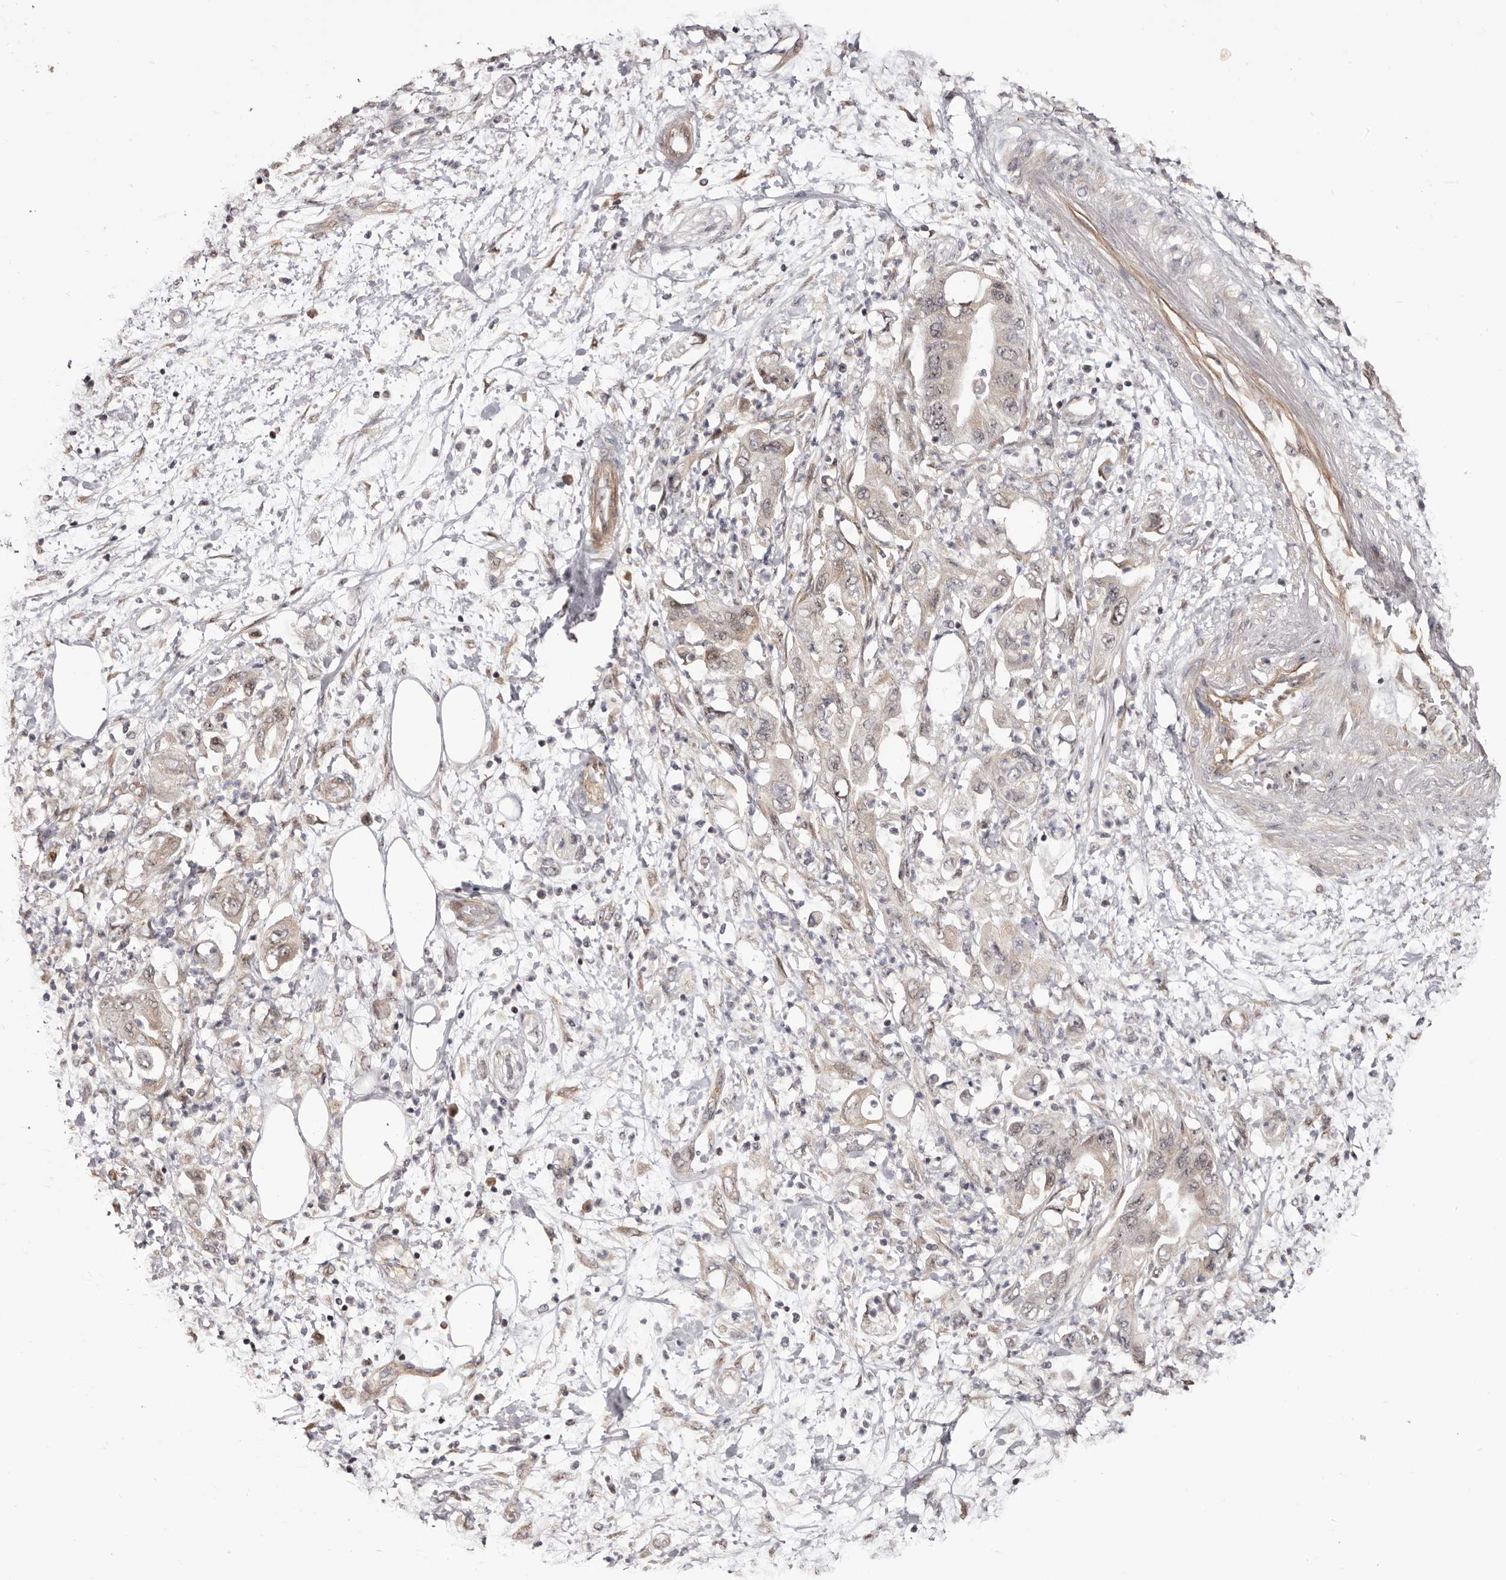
{"staining": {"intensity": "weak", "quantity": "<25%", "location": "cytoplasmic/membranous,nuclear"}, "tissue": "pancreatic cancer", "cell_type": "Tumor cells", "image_type": "cancer", "snomed": [{"axis": "morphology", "description": "Adenocarcinoma, NOS"}, {"axis": "topography", "description": "Pancreas"}], "caption": "Immunohistochemical staining of human pancreatic adenocarcinoma displays no significant staining in tumor cells.", "gene": "NOL12", "patient": {"sex": "female", "age": 73}}